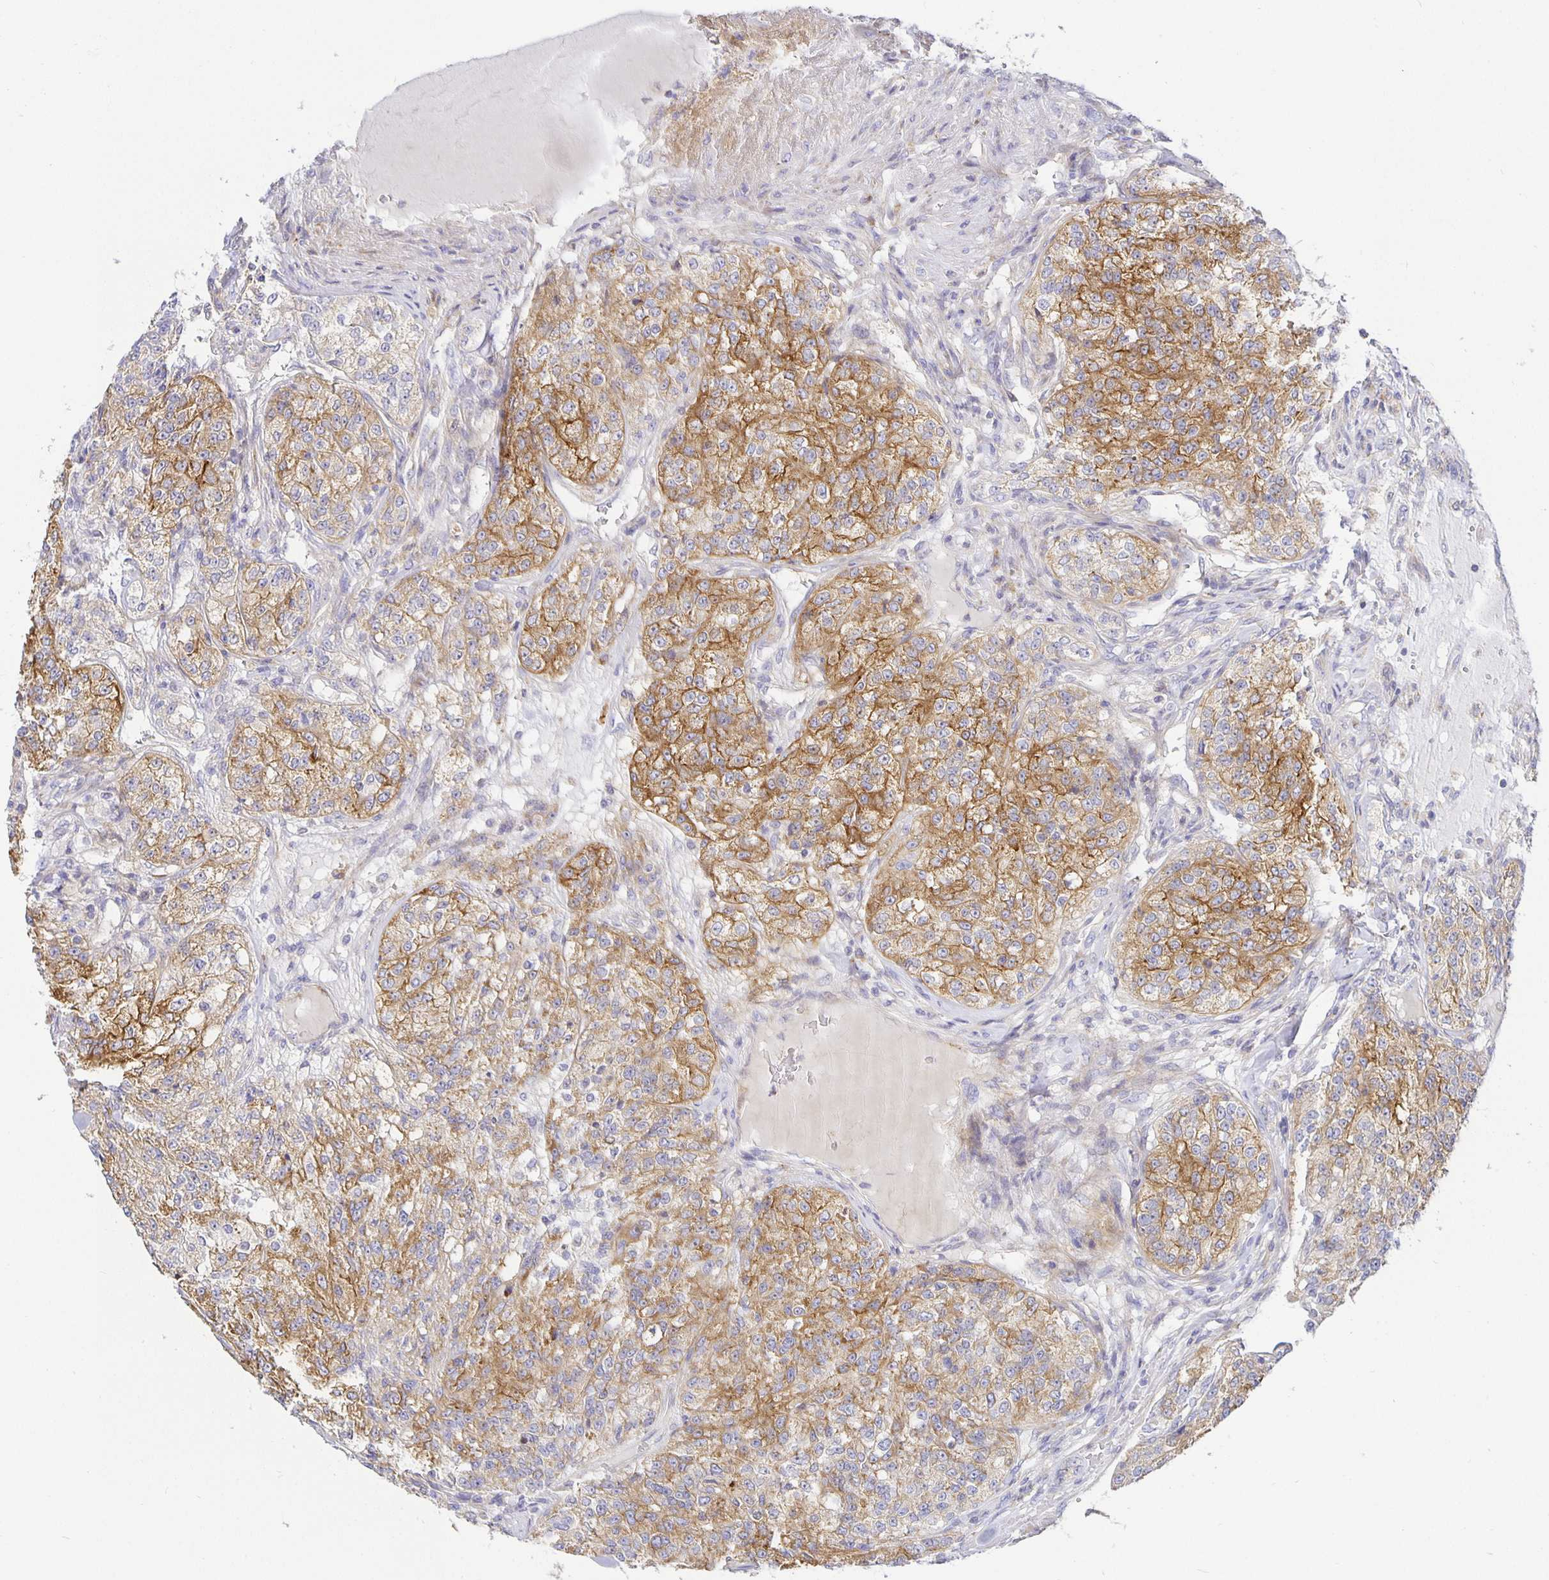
{"staining": {"intensity": "moderate", "quantity": "25%-75%", "location": "cytoplasmic/membranous"}, "tissue": "renal cancer", "cell_type": "Tumor cells", "image_type": "cancer", "snomed": [{"axis": "morphology", "description": "Adenocarcinoma, NOS"}, {"axis": "topography", "description": "Kidney"}], "caption": "Protein positivity by immunohistochemistry (IHC) demonstrates moderate cytoplasmic/membranous expression in about 25%-75% of tumor cells in renal adenocarcinoma.", "gene": "FLRT3", "patient": {"sex": "female", "age": 63}}